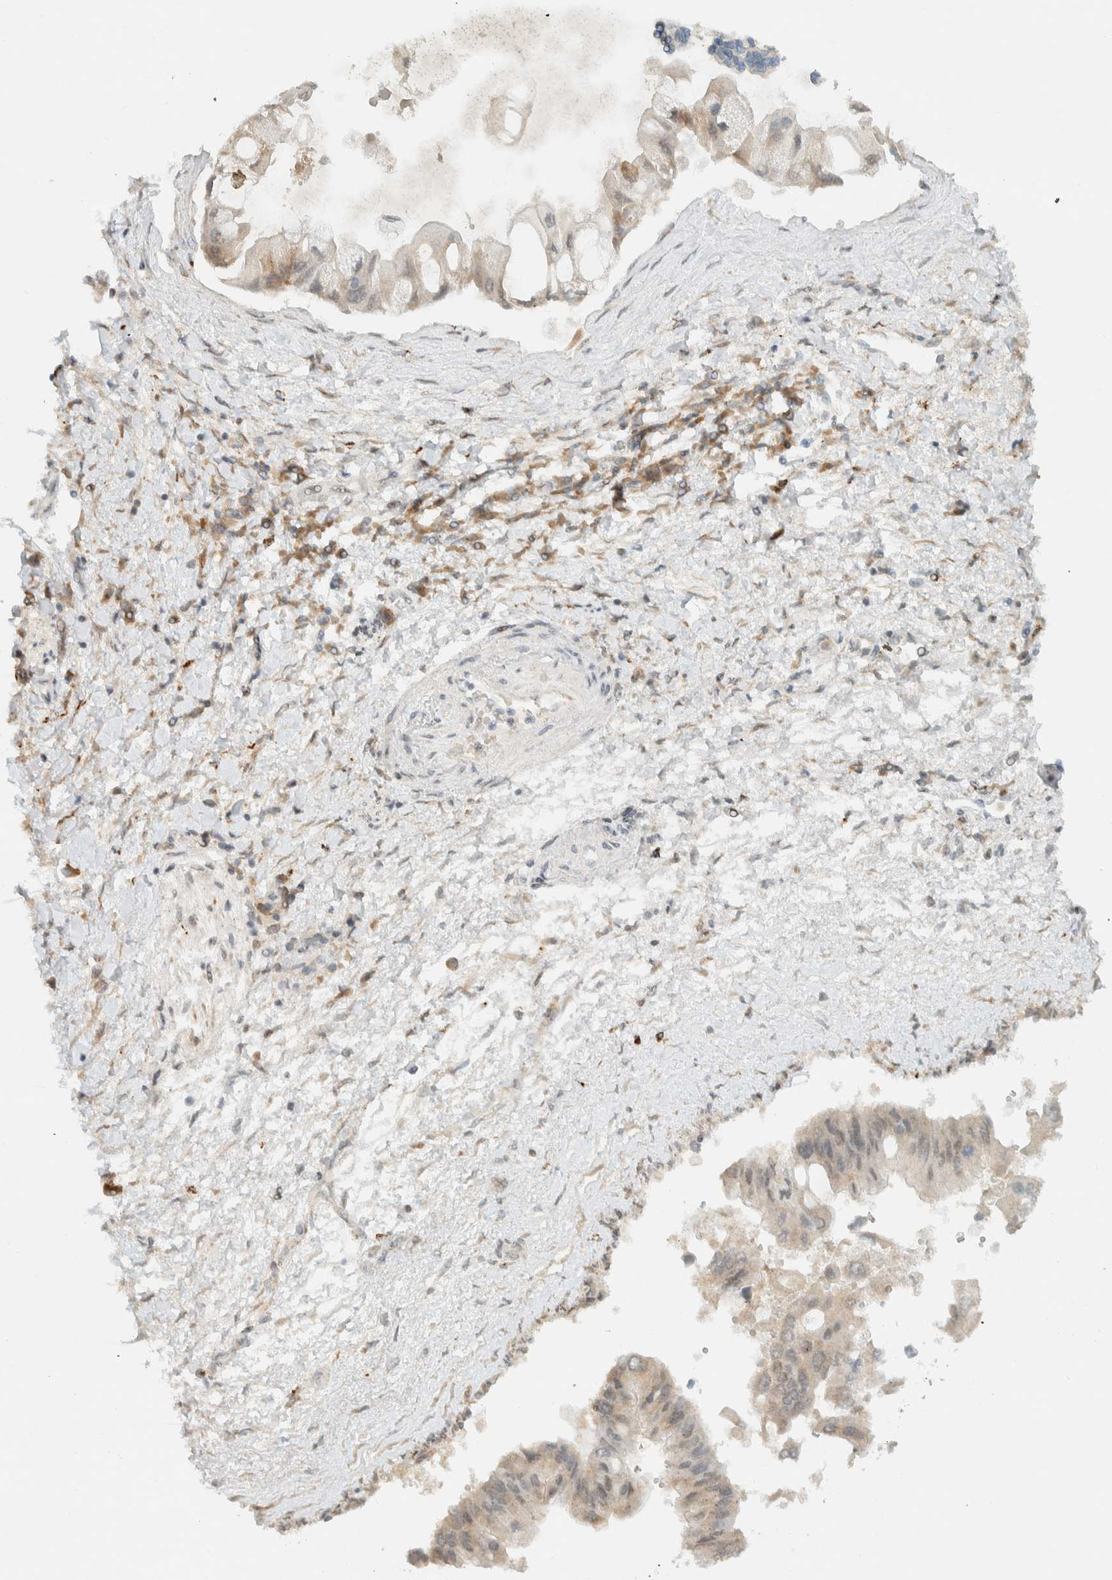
{"staining": {"intensity": "weak", "quantity": "<25%", "location": "cytoplasmic/membranous"}, "tissue": "liver cancer", "cell_type": "Tumor cells", "image_type": "cancer", "snomed": [{"axis": "morphology", "description": "Cholangiocarcinoma"}, {"axis": "topography", "description": "Liver"}], "caption": "The histopathology image exhibits no staining of tumor cells in liver cancer.", "gene": "ITPRID1", "patient": {"sex": "male", "age": 50}}